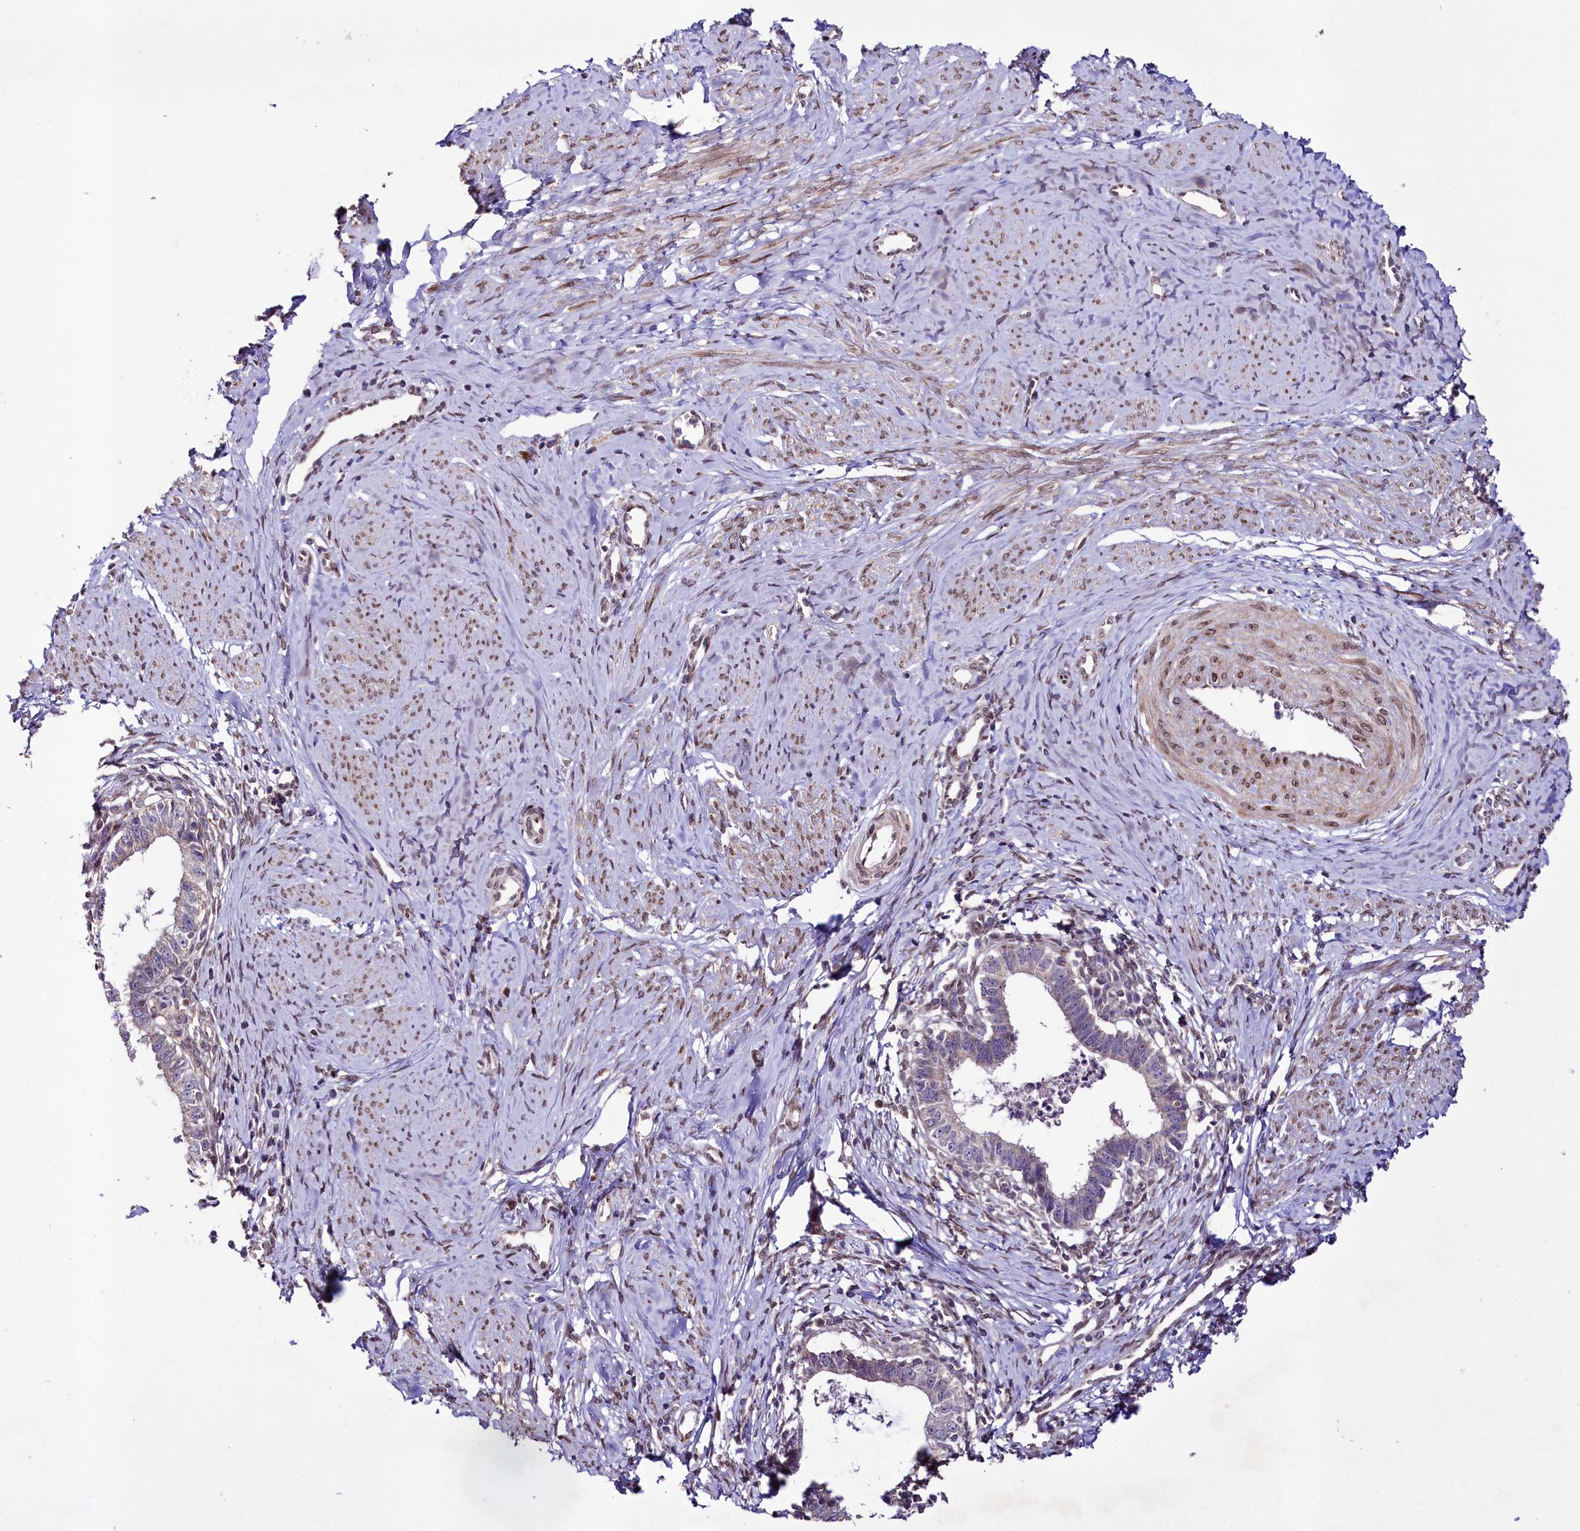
{"staining": {"intensity": "negative", "quantity": "none", "location": "none"}, "tissue": "cervical cancer", "cell_type": "Tumor cells", "image_type": "cancer", "snomed": [{"axis": "morphology", "description": "Adenocarcinoma, NOS"}, {"axis": "topography", "description": "Cervix"}], "caption": "DAB immunohistochemical staining of human cervical adenocarcinoma displays no significant positivity in tumor cells. The staining was performed using DAB (3,3'-diaminobenzidine) to visualize the protein expression in brown, while the nuclei were stained in blue with hematoxylin (Magnification: 20x).", "gene": "ZNF226", "patient": {"sex": "female", "age": 36}}